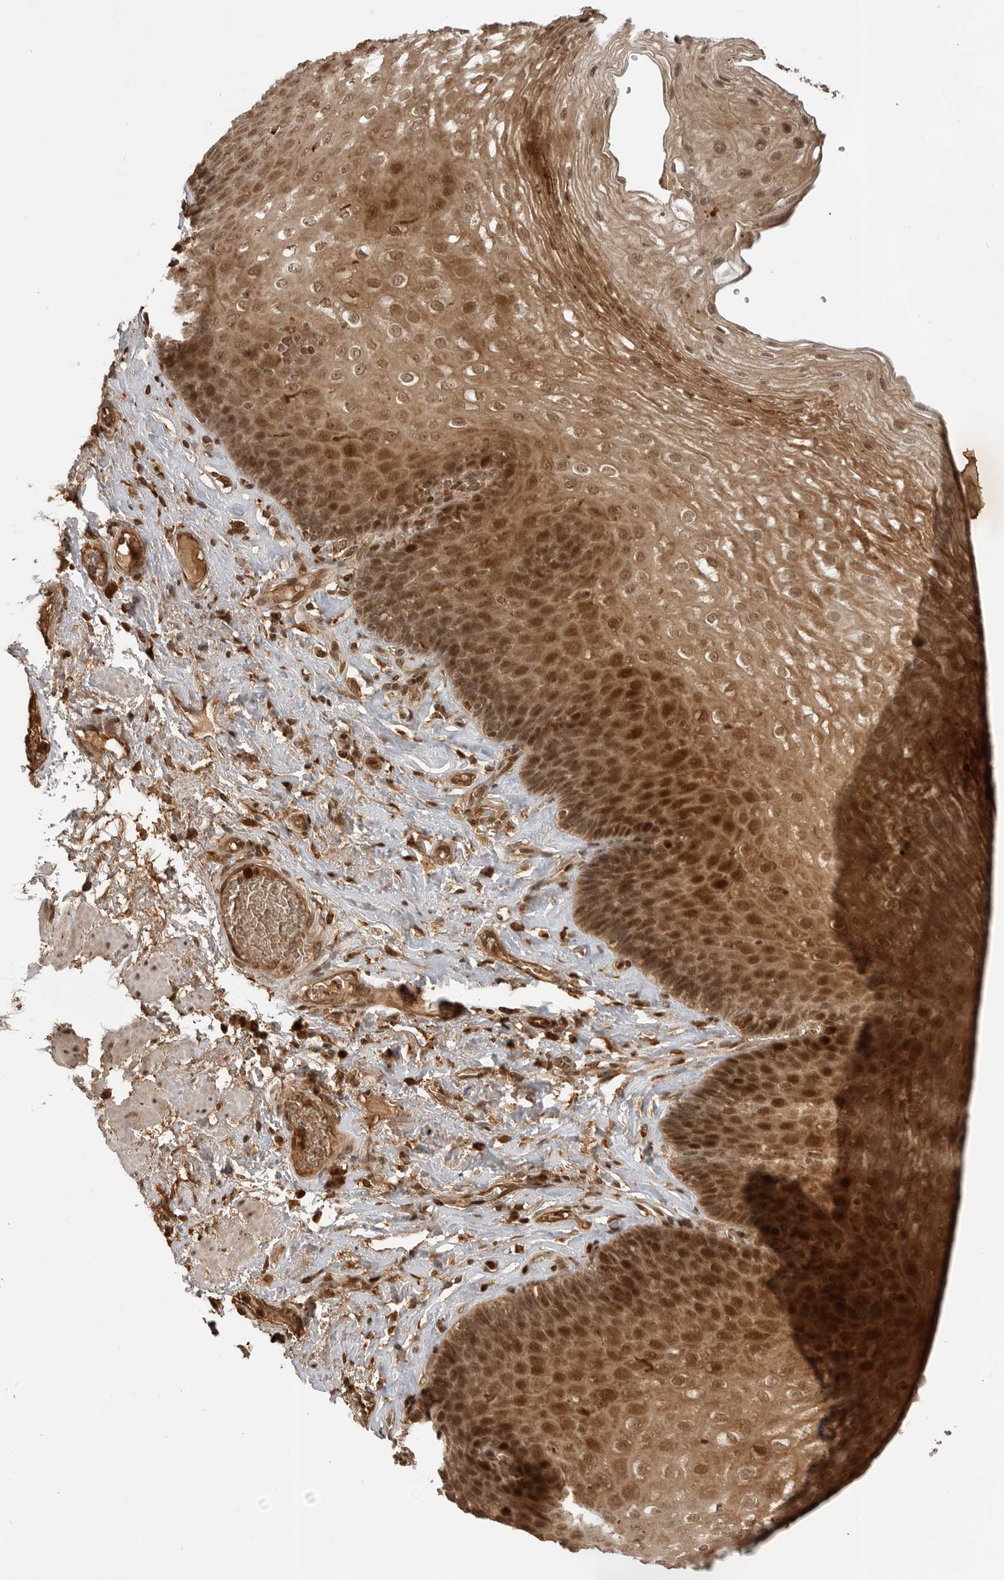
{"staining": {"intensity": "strong", "quantity": ">75%", "location": "cytoplasmic/membranous,nuclear"}, "tissue": "esophagus", "cell_type": "Squamous epithelial cells", "image_type": "normal", "snomed": [{"axis": "morphology", "description": "Normal tissue, NOS"}, {"axis": "topography", "description": "Esophagus"}], "caption": "A micrograph showing strong cytoplasmic/membranous,nuclear staining in about >75% of squamous epithelial cells in normal esophagus, as visualized by brown immunohistochemical staining.", "gene": "BMP2K", "patient": {"sex": "female", "age": 66}}